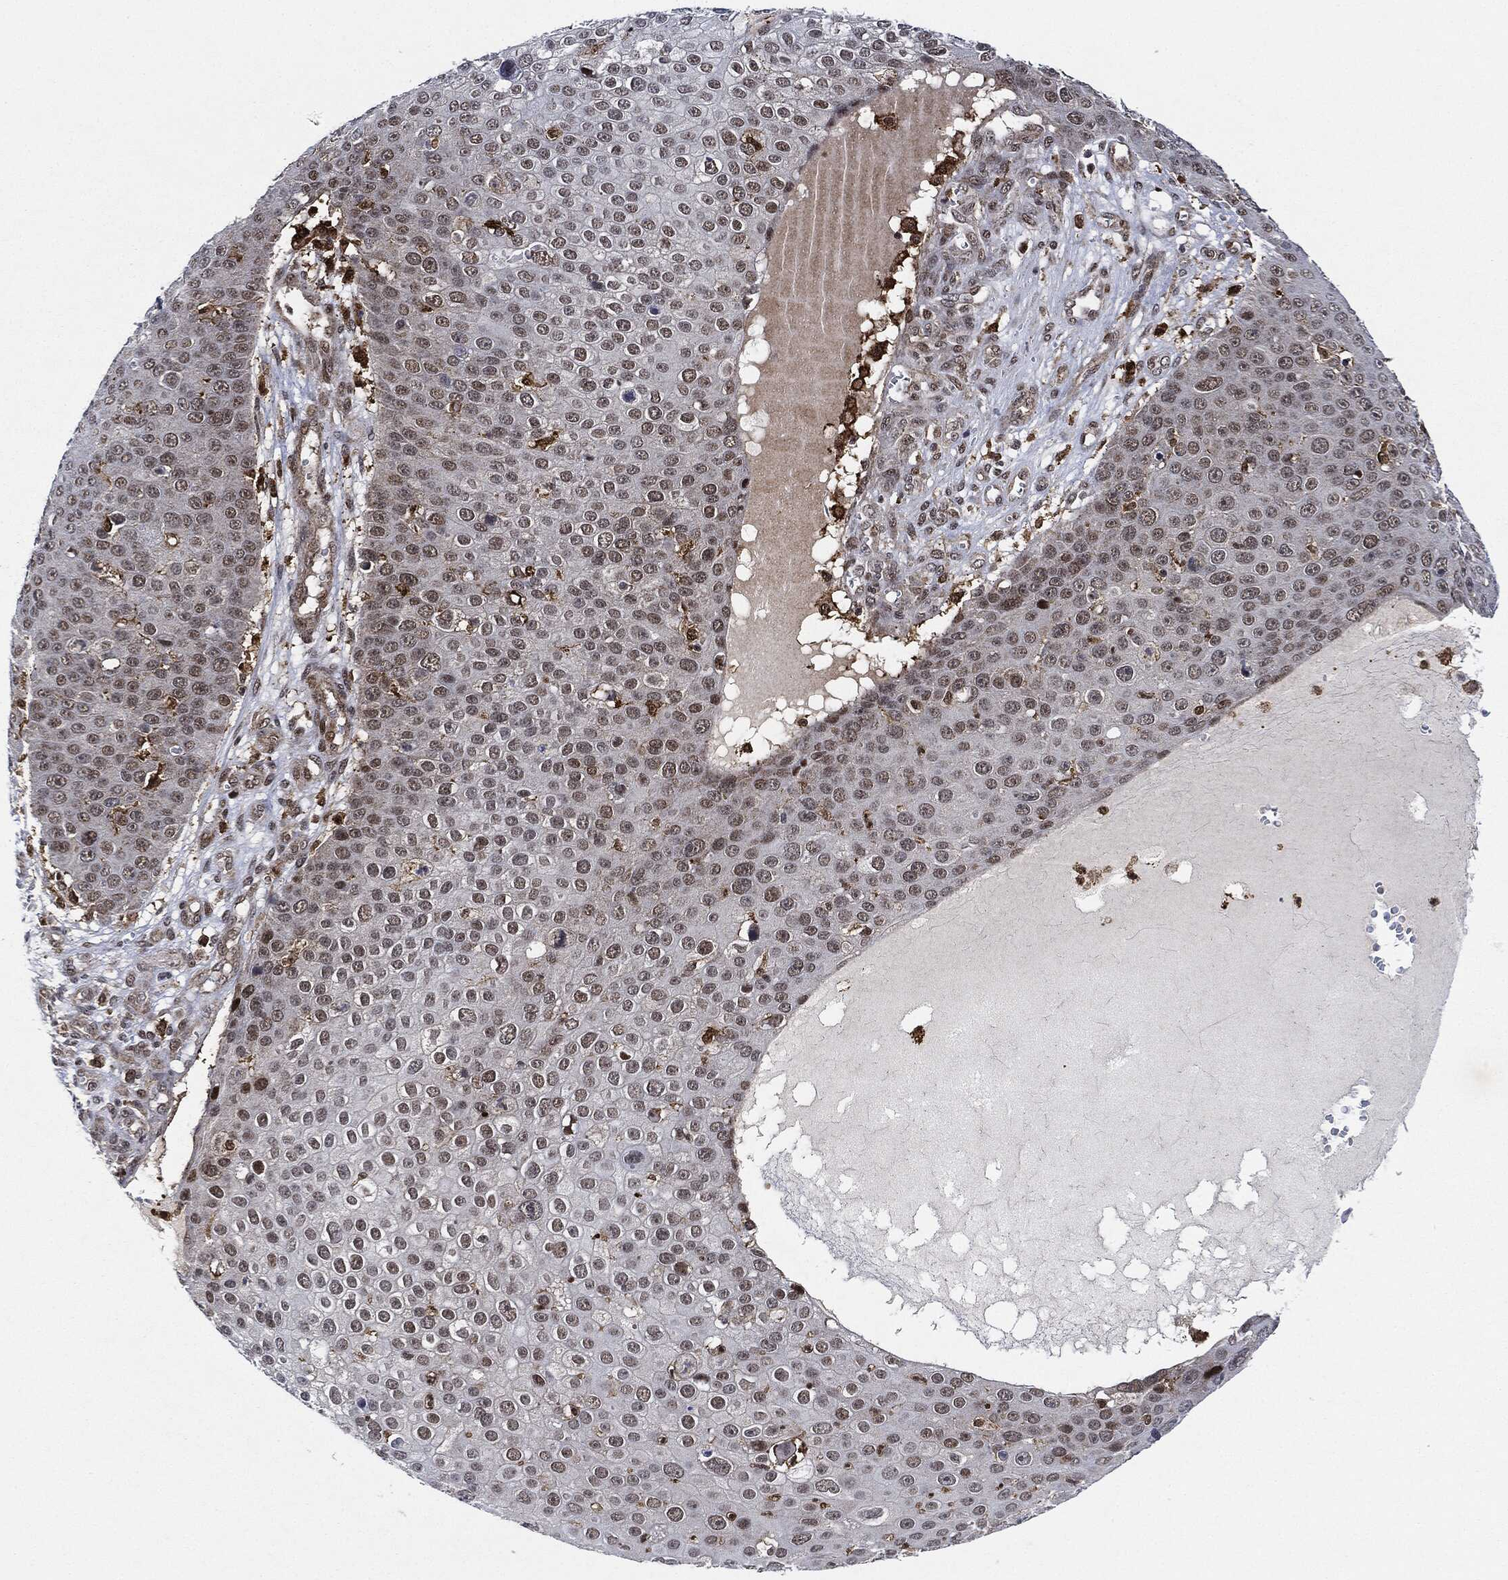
{"staining": {"intensity": "negative", "quantity": "none", "location": "none"}, "tissue": "skin cancer", "cell_type": "Tumor cells", "image_type": "cancer", "snomed": [{"axis": "morphology", "description": "Squamous cell carcinoma, NOS"}, {"axis": "topography", "description": "Skin"}], "caption": "This micrograph is of skin cancer (squamous cell carcinoma) stained with immunohistochemistry (IHC) to label a protein in brown with the nuclei are counter-stained blue. There is no expression in tumor cells.", "gene": "NANOS3", "patient": {"sex": "male", "age": 71}}